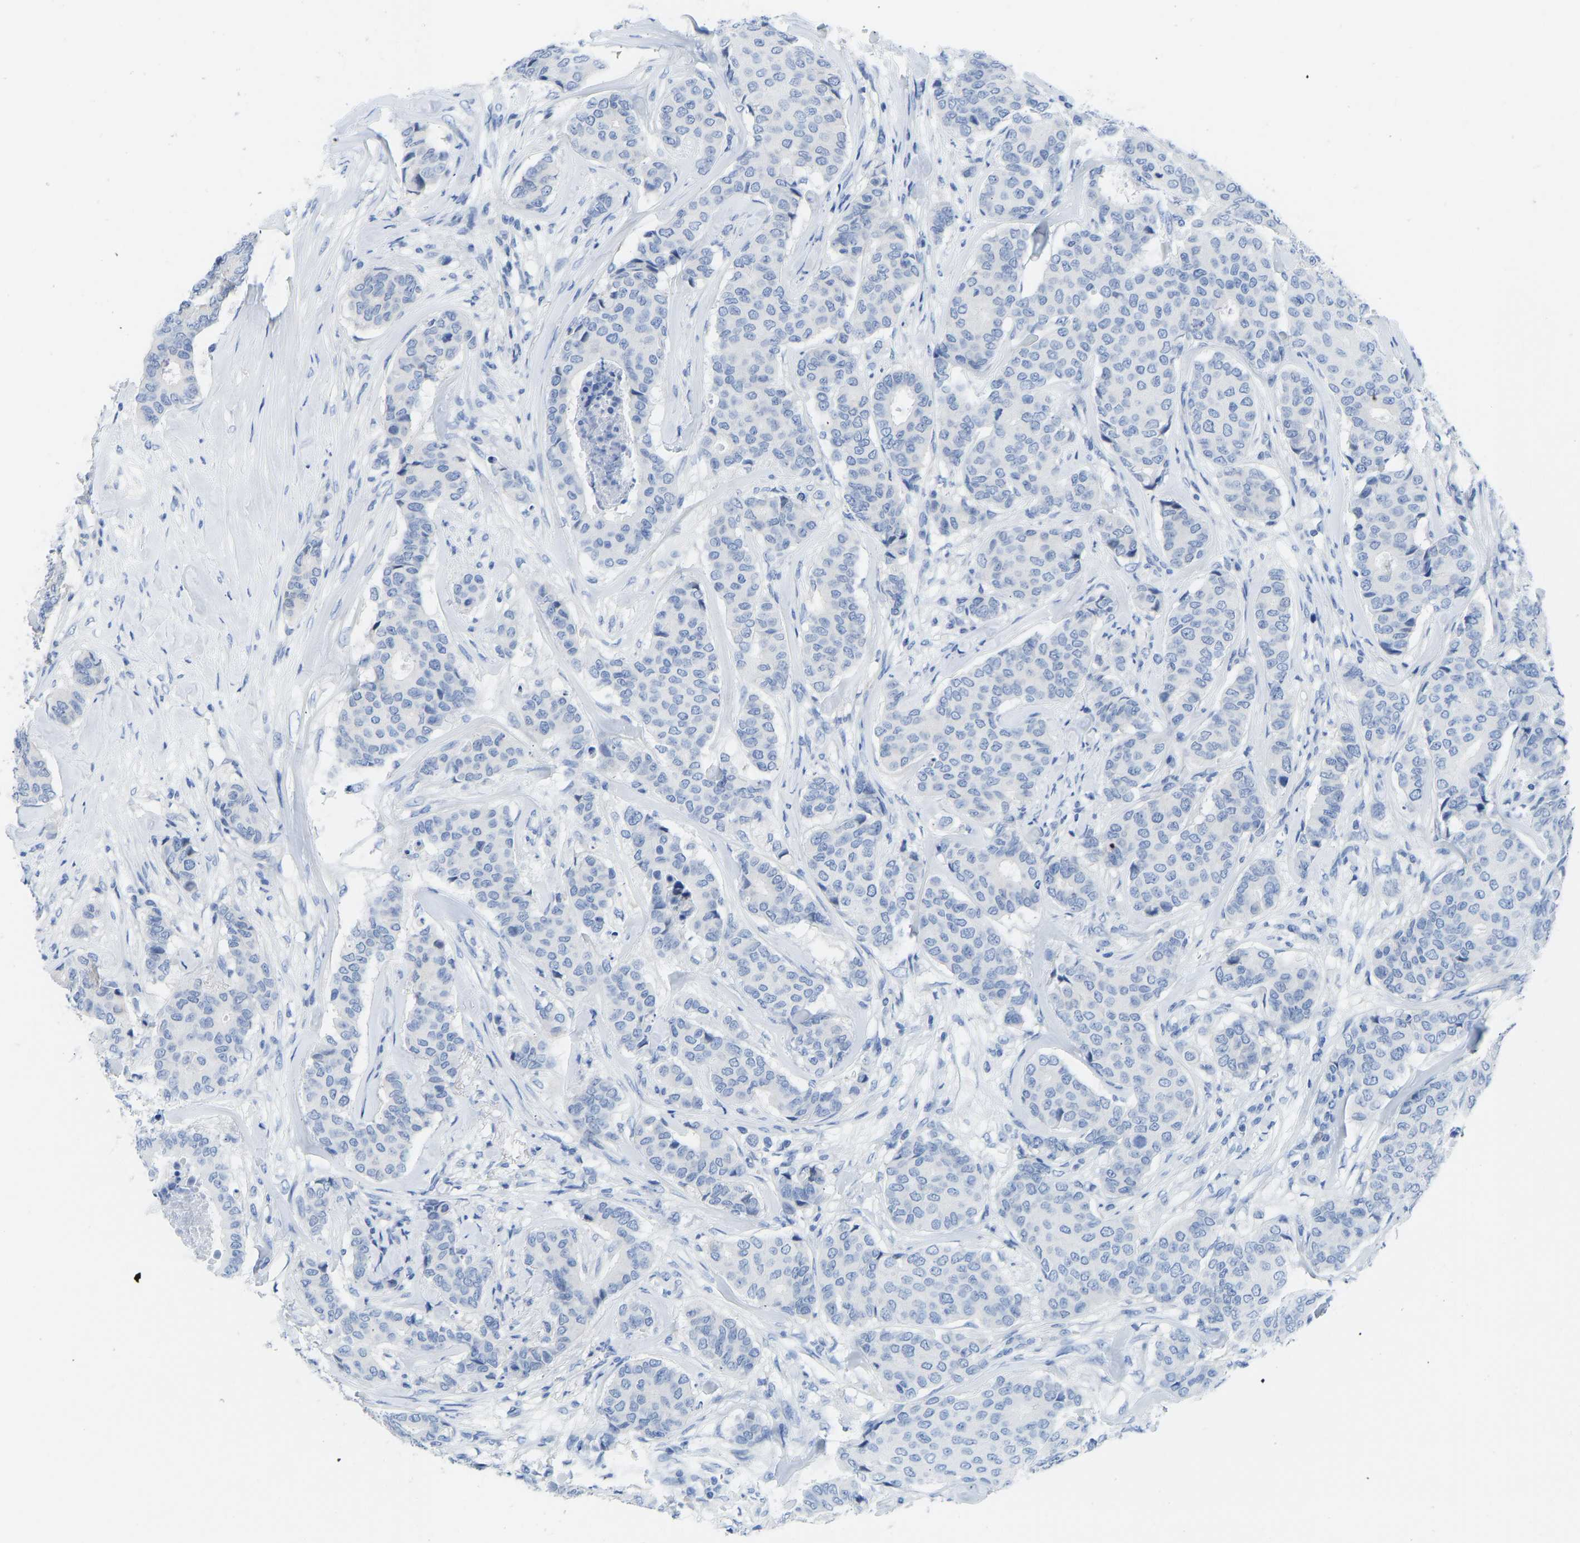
{"staining": {"intensity": "negative", "quantity": "none", "location": "none"}, "tissue": "breast cancer", "cell_type": "Tumor cells", "image_type": "cancer", "snomed": [{"axis": "morphology", "description": "Duct carcinoma"}, {"axis": "topography", "description": "Breast"}], "caption": "Tumor cells are negative for protein expression in human breast infiltrating ductal carcinoma. (Immunohistochemistry, brightfield microscopy, high magnification).", "gene": "NKAIN3", "patient": {"sex": "female", "age": 75}}